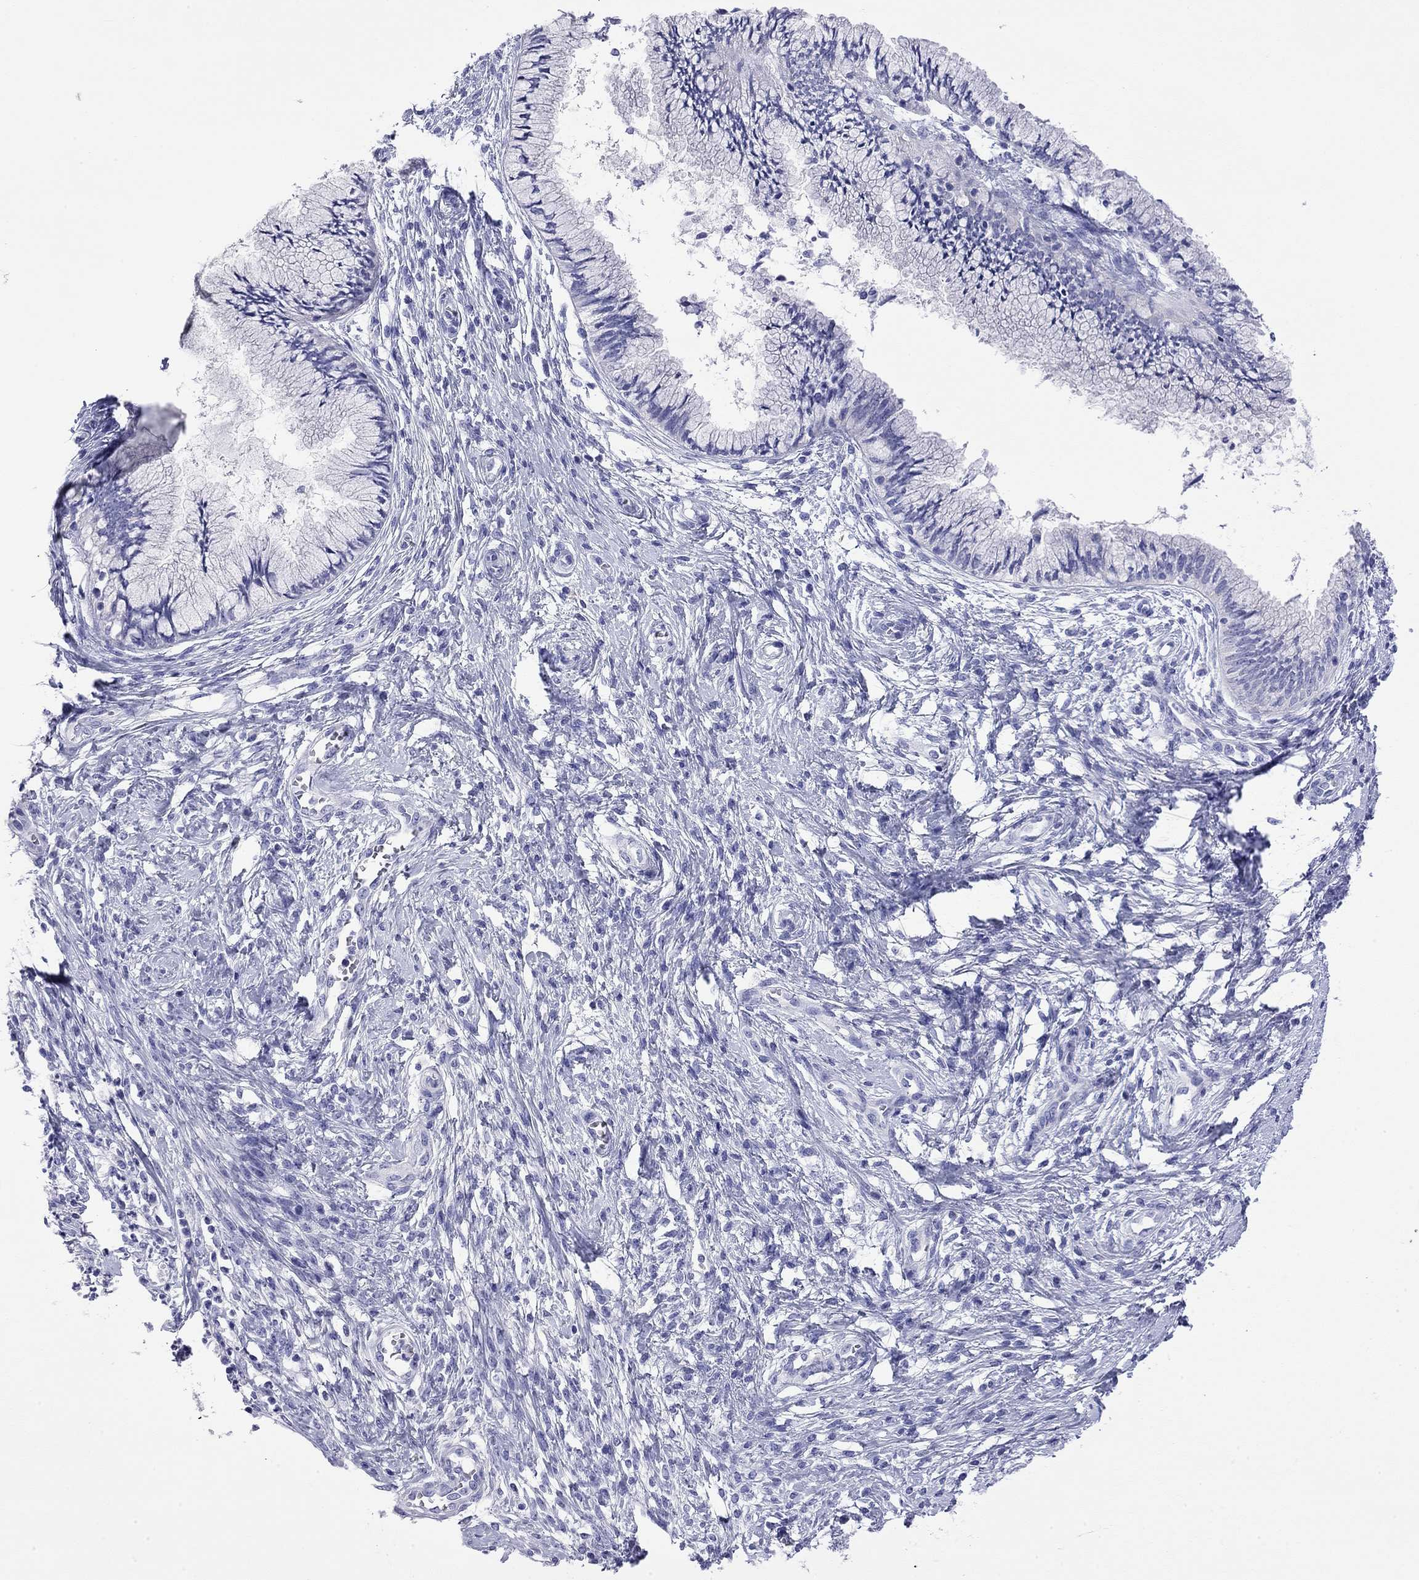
{"staining": {"intensity": "negative", "quantity": "none", "location": "none"}, "tissue": "cervical cancer", "cell_type": "Tumor cells", "image_type": "cancer", "snomed": [{"axis": "morphology", "description": "Normal tissue, NOS"}, {"axis": "morphology", "description": "Squamous cell carcinoma, NOS"}, {"axis": "topography", "description": "Cervix"}], "caption": "DAB immunohistochemical staining of cervical squamous cell carcinoma reveals no significant staining in tumor cells.", "gene": "FIGLA", "patient": {"sex": "female", "age": 39}}